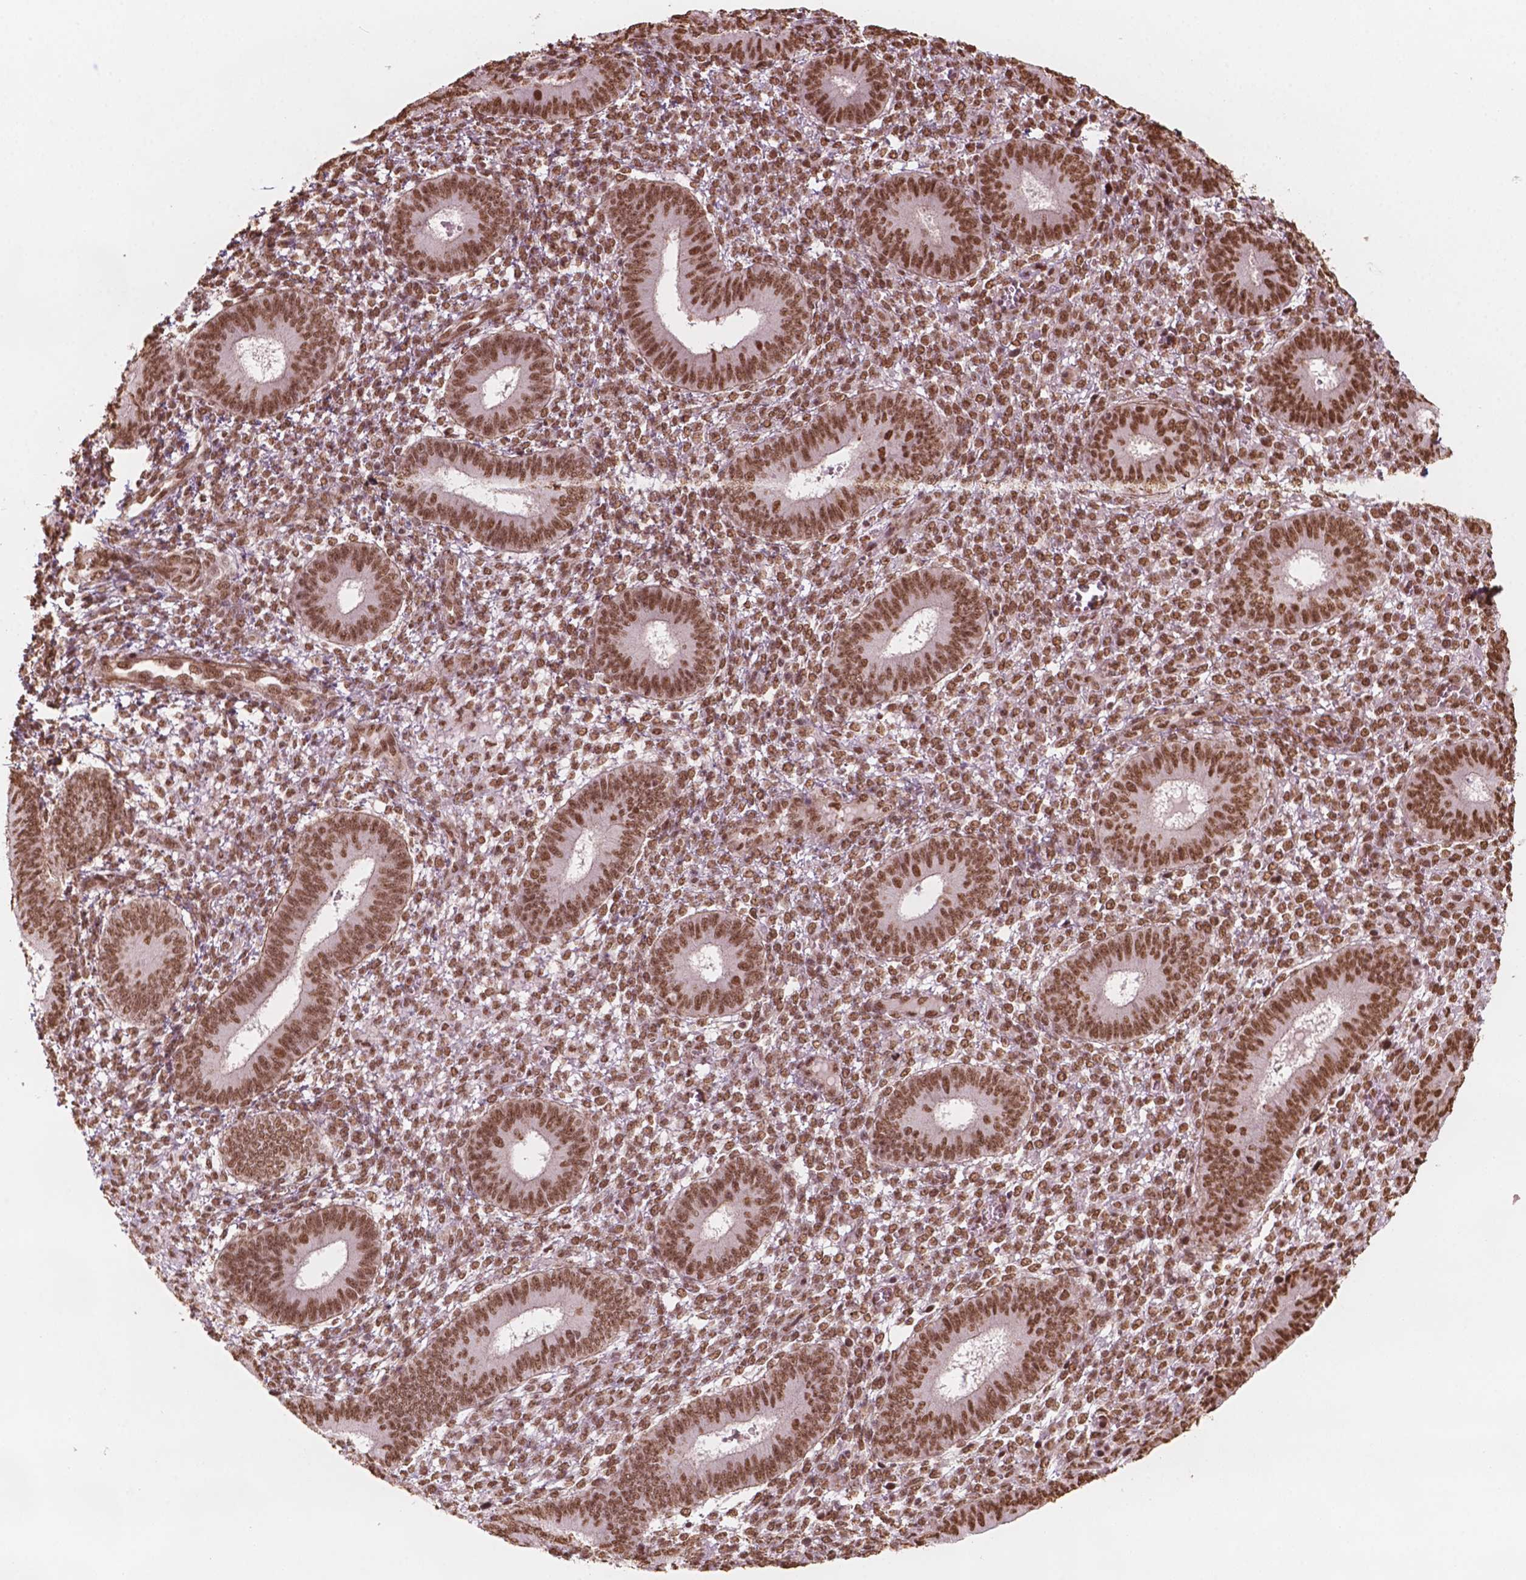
{"staining": {"intensity": "moderate", "quantity": ">75%", "location": "nuclear"}, "tissue": "endometrium", "cell_type": "Cells in endometrial stroma", "image_type": "normal", "snomed": [{"axis": "morphology", "description": "Normal tissue, NOS"}, {"axis": "topography", "description": "Endometrium"}], "caption": "Immunohistochemical staining of unremarkable human endometrium exhibits moderate nuclear protein positivity in approximately >75% of cells in endometrial stroma.", "gene": "GTF3C5", "patient": {"sex": "female", "age": 42}}